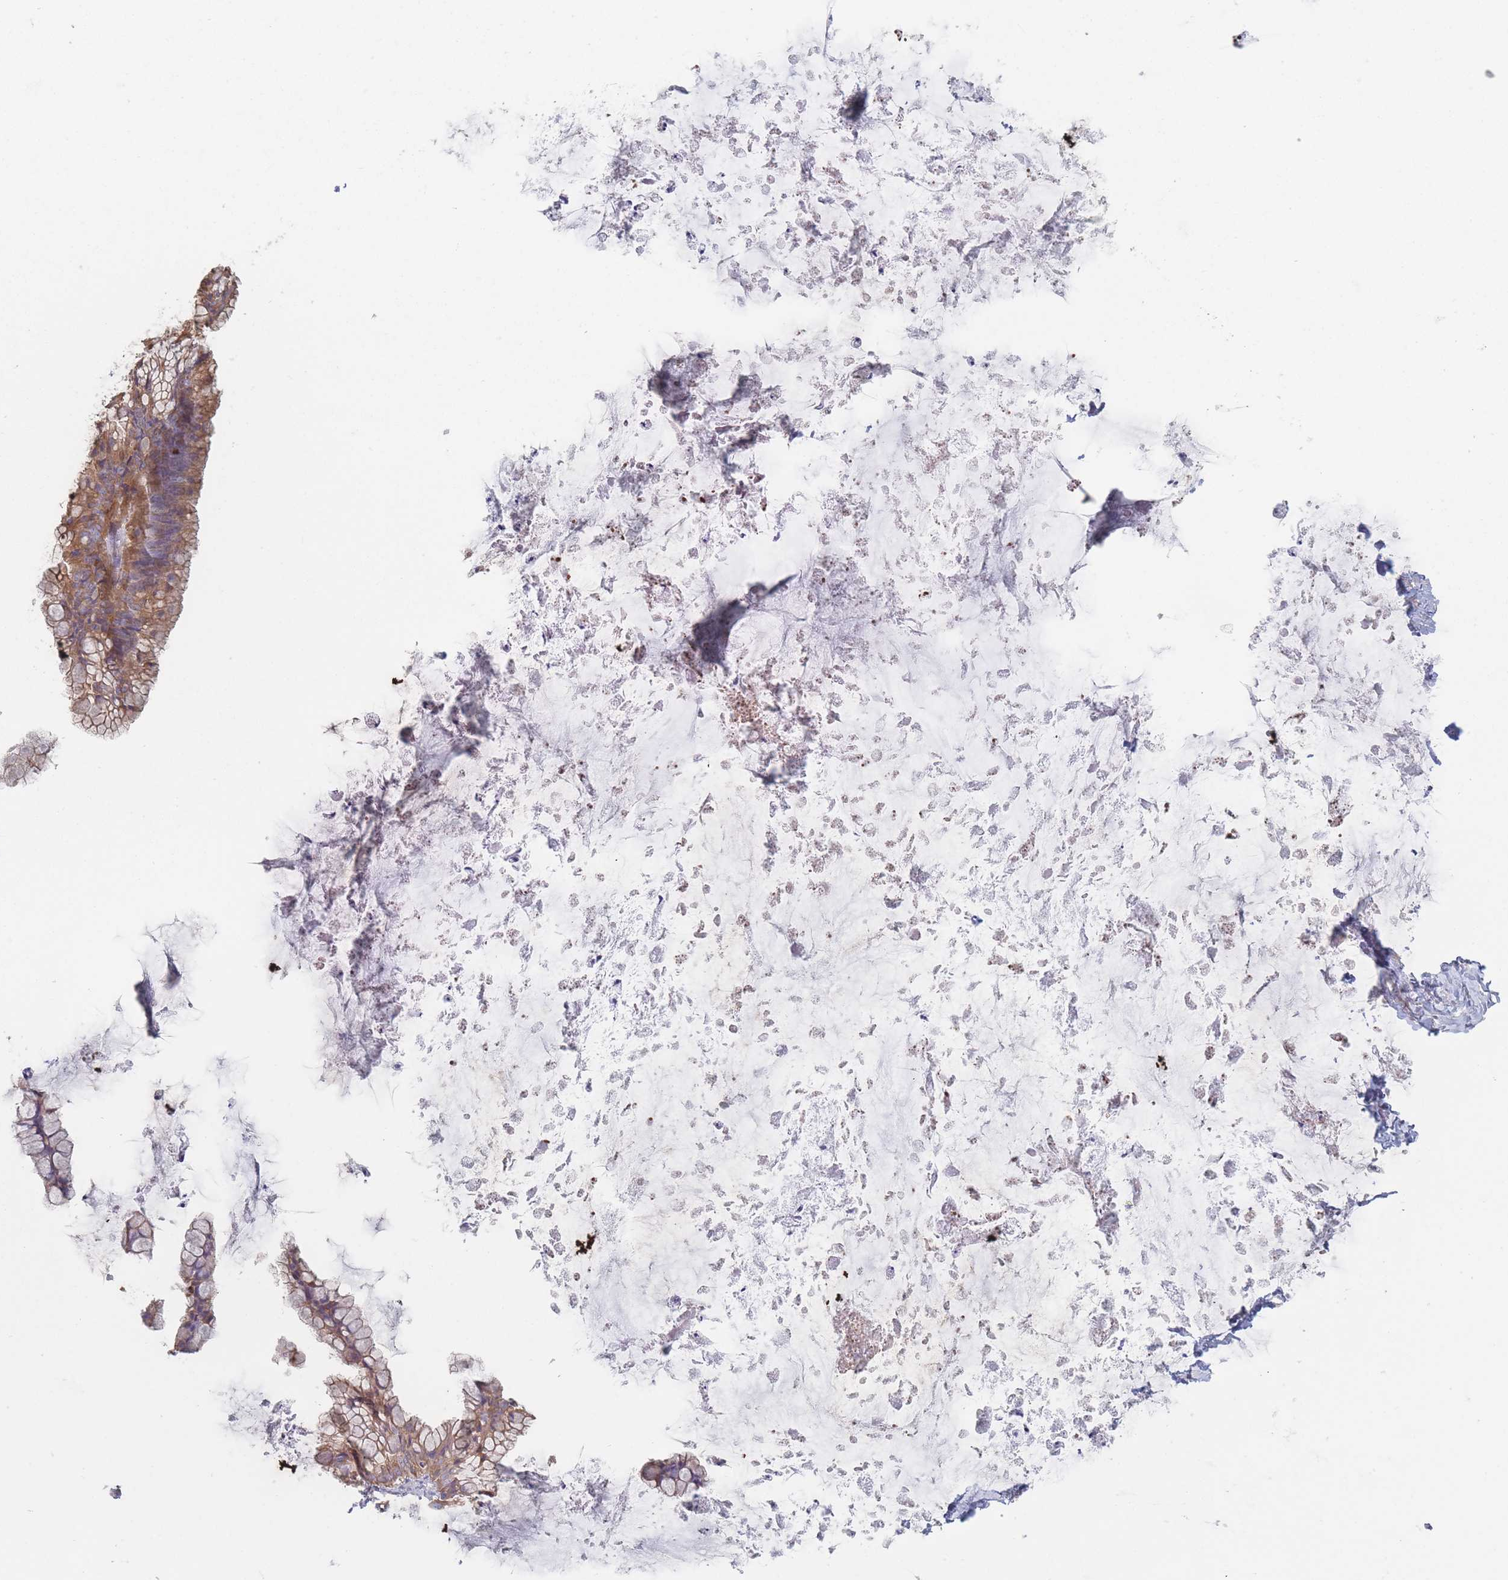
{"staining": {"intensity": "moderate", "quantity": ">75%", "location": "cytoplasmic/membranous"}, "tissue": "ovarian cancer", "cell_type": "Tumor cells", "image_type": "cancer", "snomed": [{"axis": "morphology", "description": "Cystadenocarcinoma, mucinous, NOS"}, {"axis": "topography", "description": "Ovary"}], "caption": "Moderate cytoplasmic/membranous expression for a protein is appreciated in approximately >75% of tumor cells of ovarian cancer using immunohistochemistry (IHC).", "gene": "EFCC1", "patient": {"sex": "female", "age": 35}}